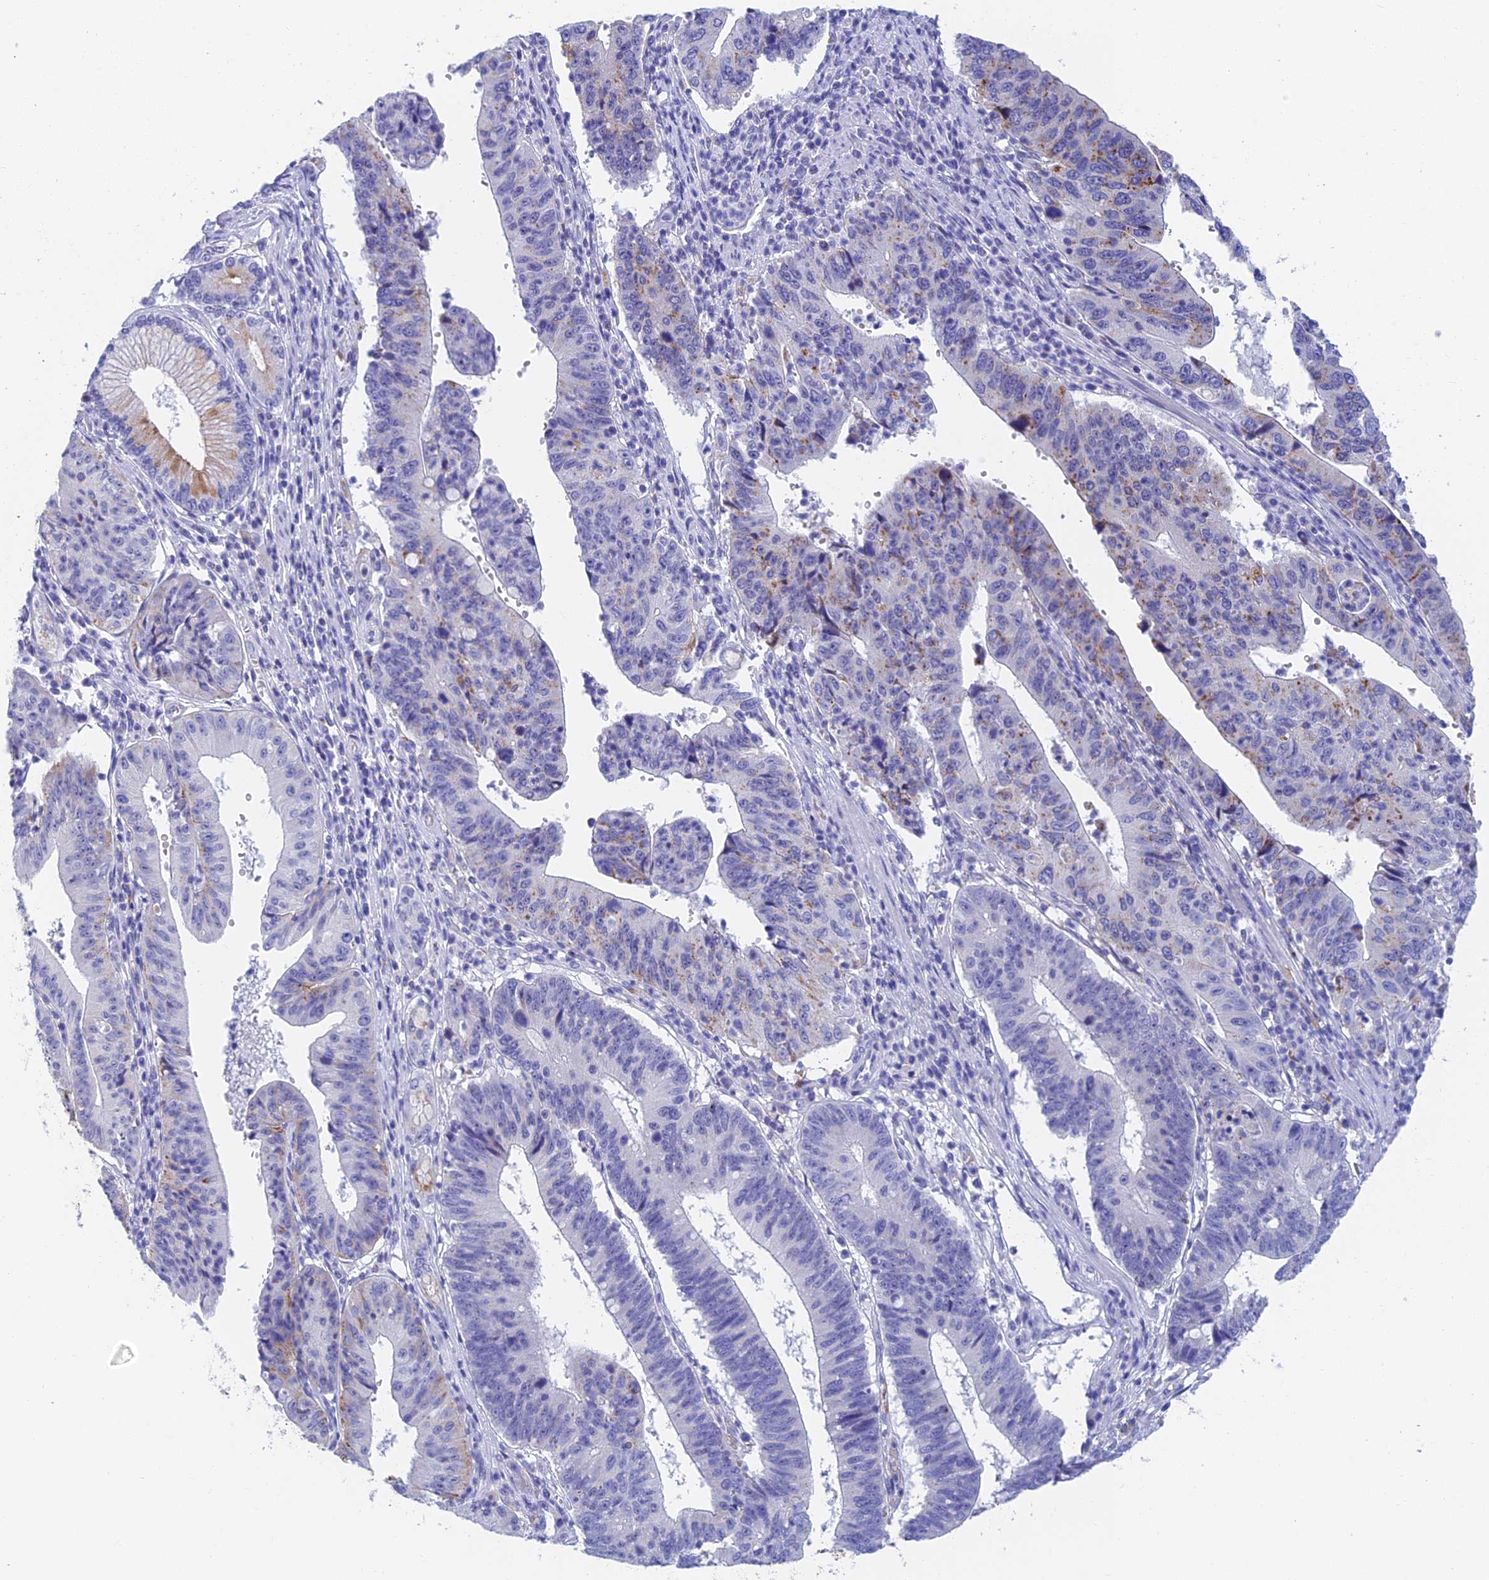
{"staining": {"intensity": "moderate", "quantity": "<25%", "location": "cytoplasmic/membranous"}, "tissue": "stomach cancer", "cell_type": "Tumor cells", "image_type": "cancer", "snomed": [{"axis": "morphology", "description": "Adenocarcinoma, NOS"}, {"axis": "topography", "description": "Stomach"}], "caption": "Immunohistochemistry (IHC) image of human adenocarcinoma (stomach) stained for a protein (brown), which exhibits low levels of moderate cytoplasmic/membranous positivity in about <25% of tumor cells.", "gene": "ADAMTS13", "patient": {"sex": "male", "age": 59}}